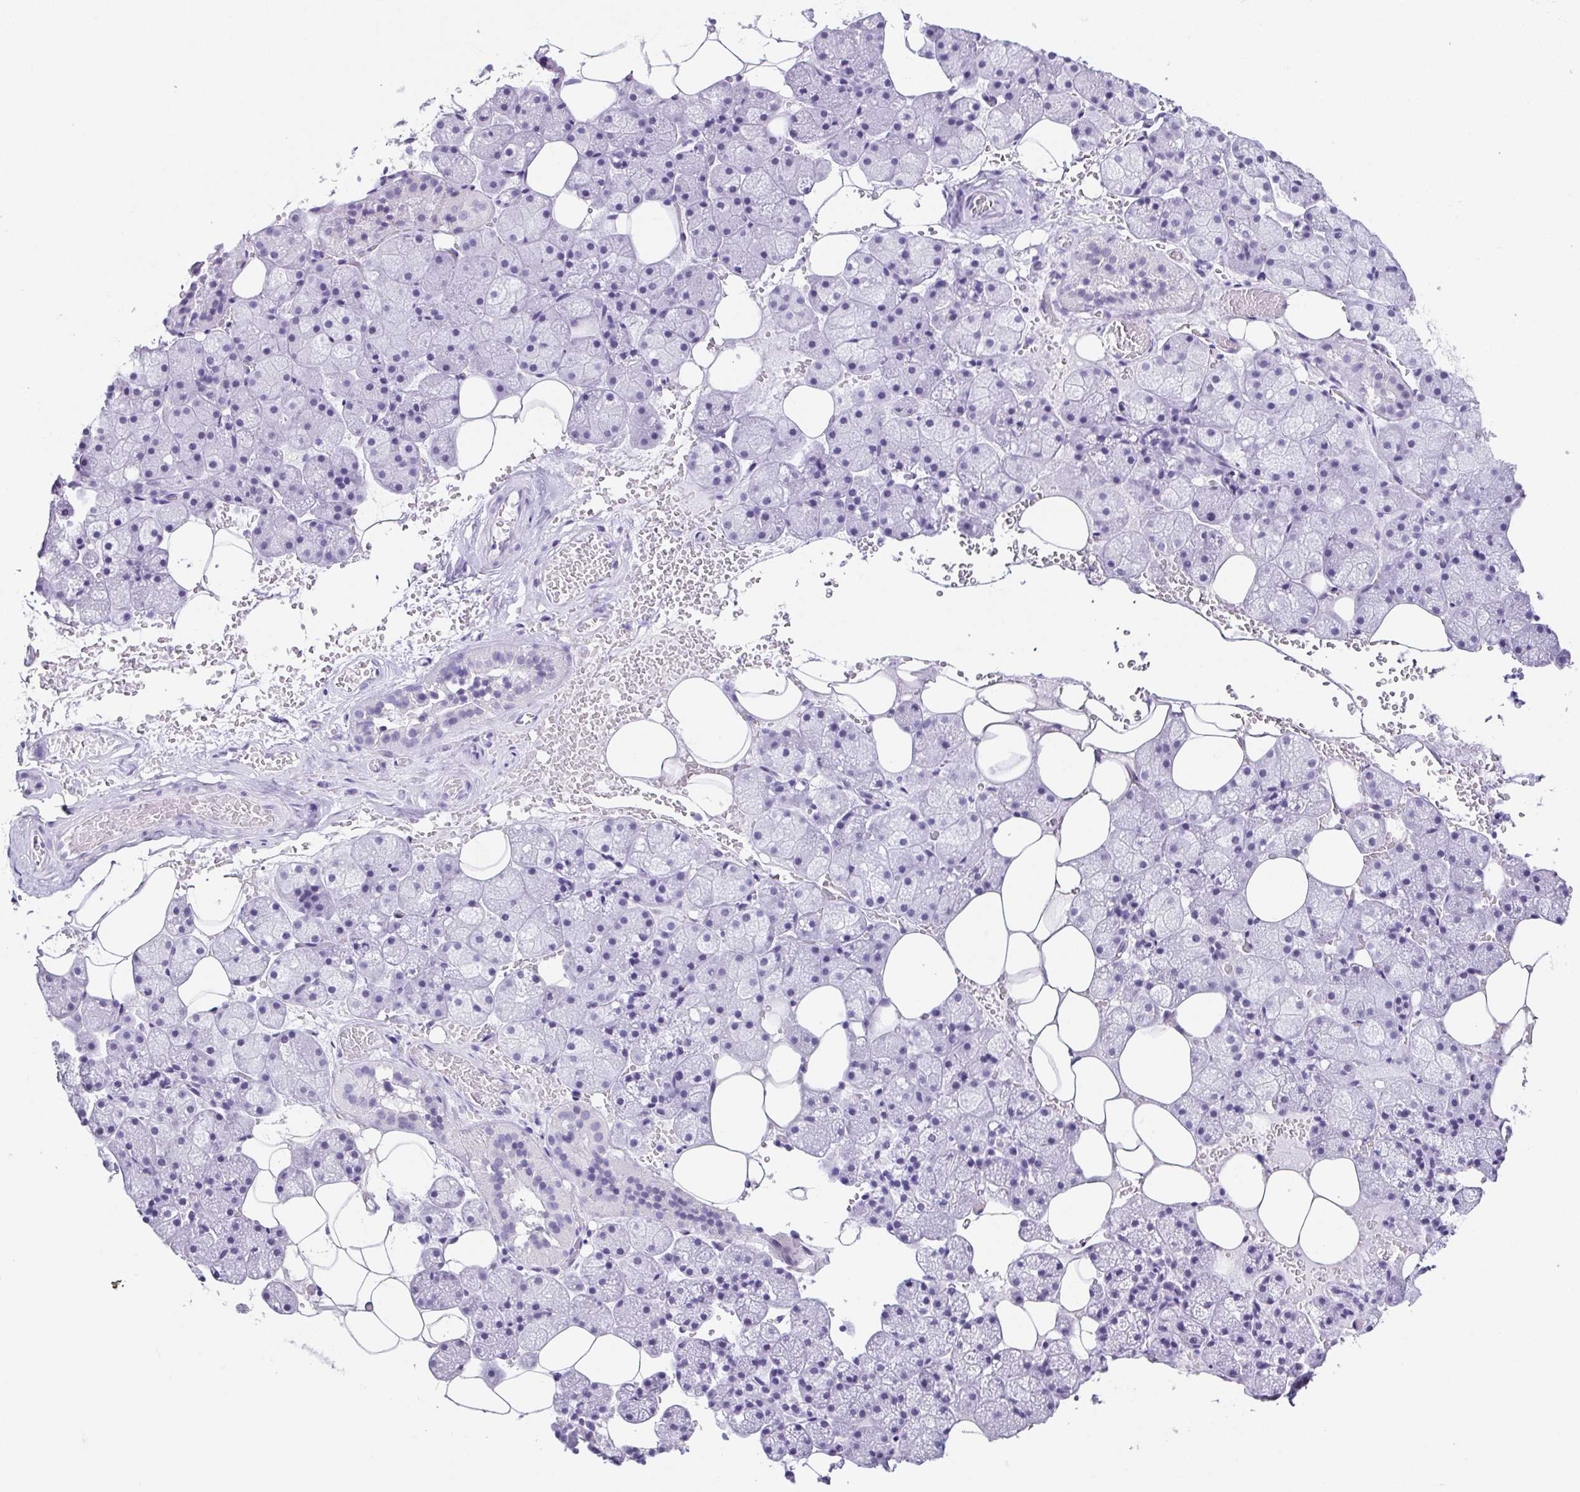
{"staining": {"intensity": "negative", "quantity": "none", "location": "none"}, "tissue": "salivary gland", "cell_type": "Glandular cells", "image_type": "normal", "snomed": [{"axis": "morphology", "description": "Normal tissue, NOS"}, {"axis": "topography", "description": "Salivary gland"}, {"axis": "topography", "description": "Peripheral nerve tissue"}], "caption": "Immunohistochemistry (IHC) photomicrograph of benign salivary gland: salivary gland stained with DAB (3,3'-diaminobenzidine) reveals no significant protein expression in glandular cells. Brightfield microscopy of immunohistochemistry (IHC) stained with DAB (3,3'-diaminobenzidine) (brown) and hematoxylin (blue), captured at high magnification.", "gene": "ESX1", "patient": {"sex": "male", "age": 38}}